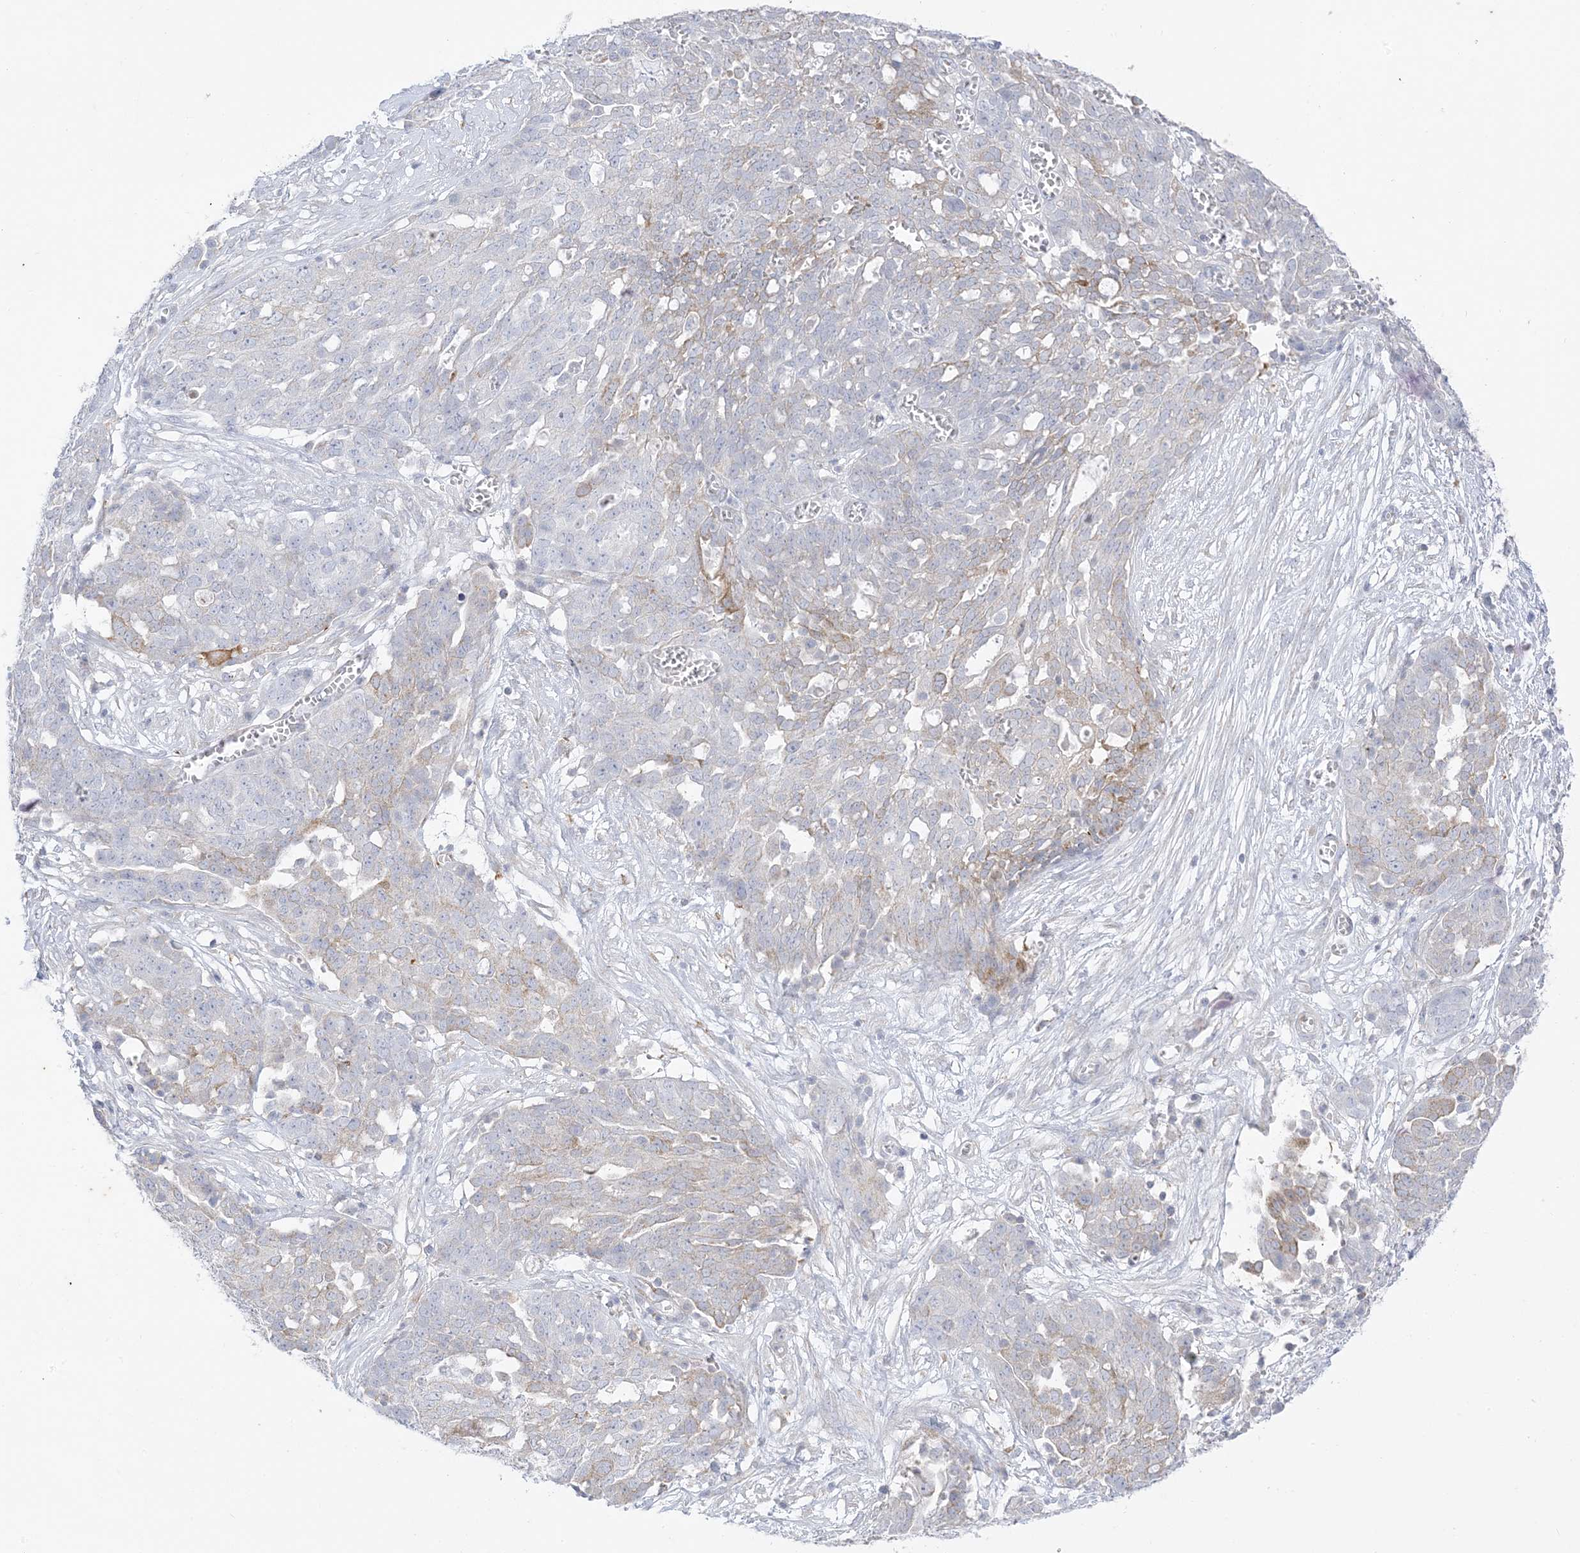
{"staining": {"intensity": "negative", "quantity": "none", "location": "none"}, "tissue": "ovarian cancer", "cell_type": "Tumor cells", "image_type": "cancer", "snomed": [{"axis": "morphology", "description": "Cystadenocarcinoma, serous, NOS"}, {"axis": "topography", "description": "Soft tissue"}, {"axis": "topography", "description": "Ovary"}], "caption": "Ovarian serous cystadenocarcinoma stained for a protein using IHC reveals no positivity tumor cells.", "gene": "RAC1", "patient": {"sex": "female", "age": 57}}